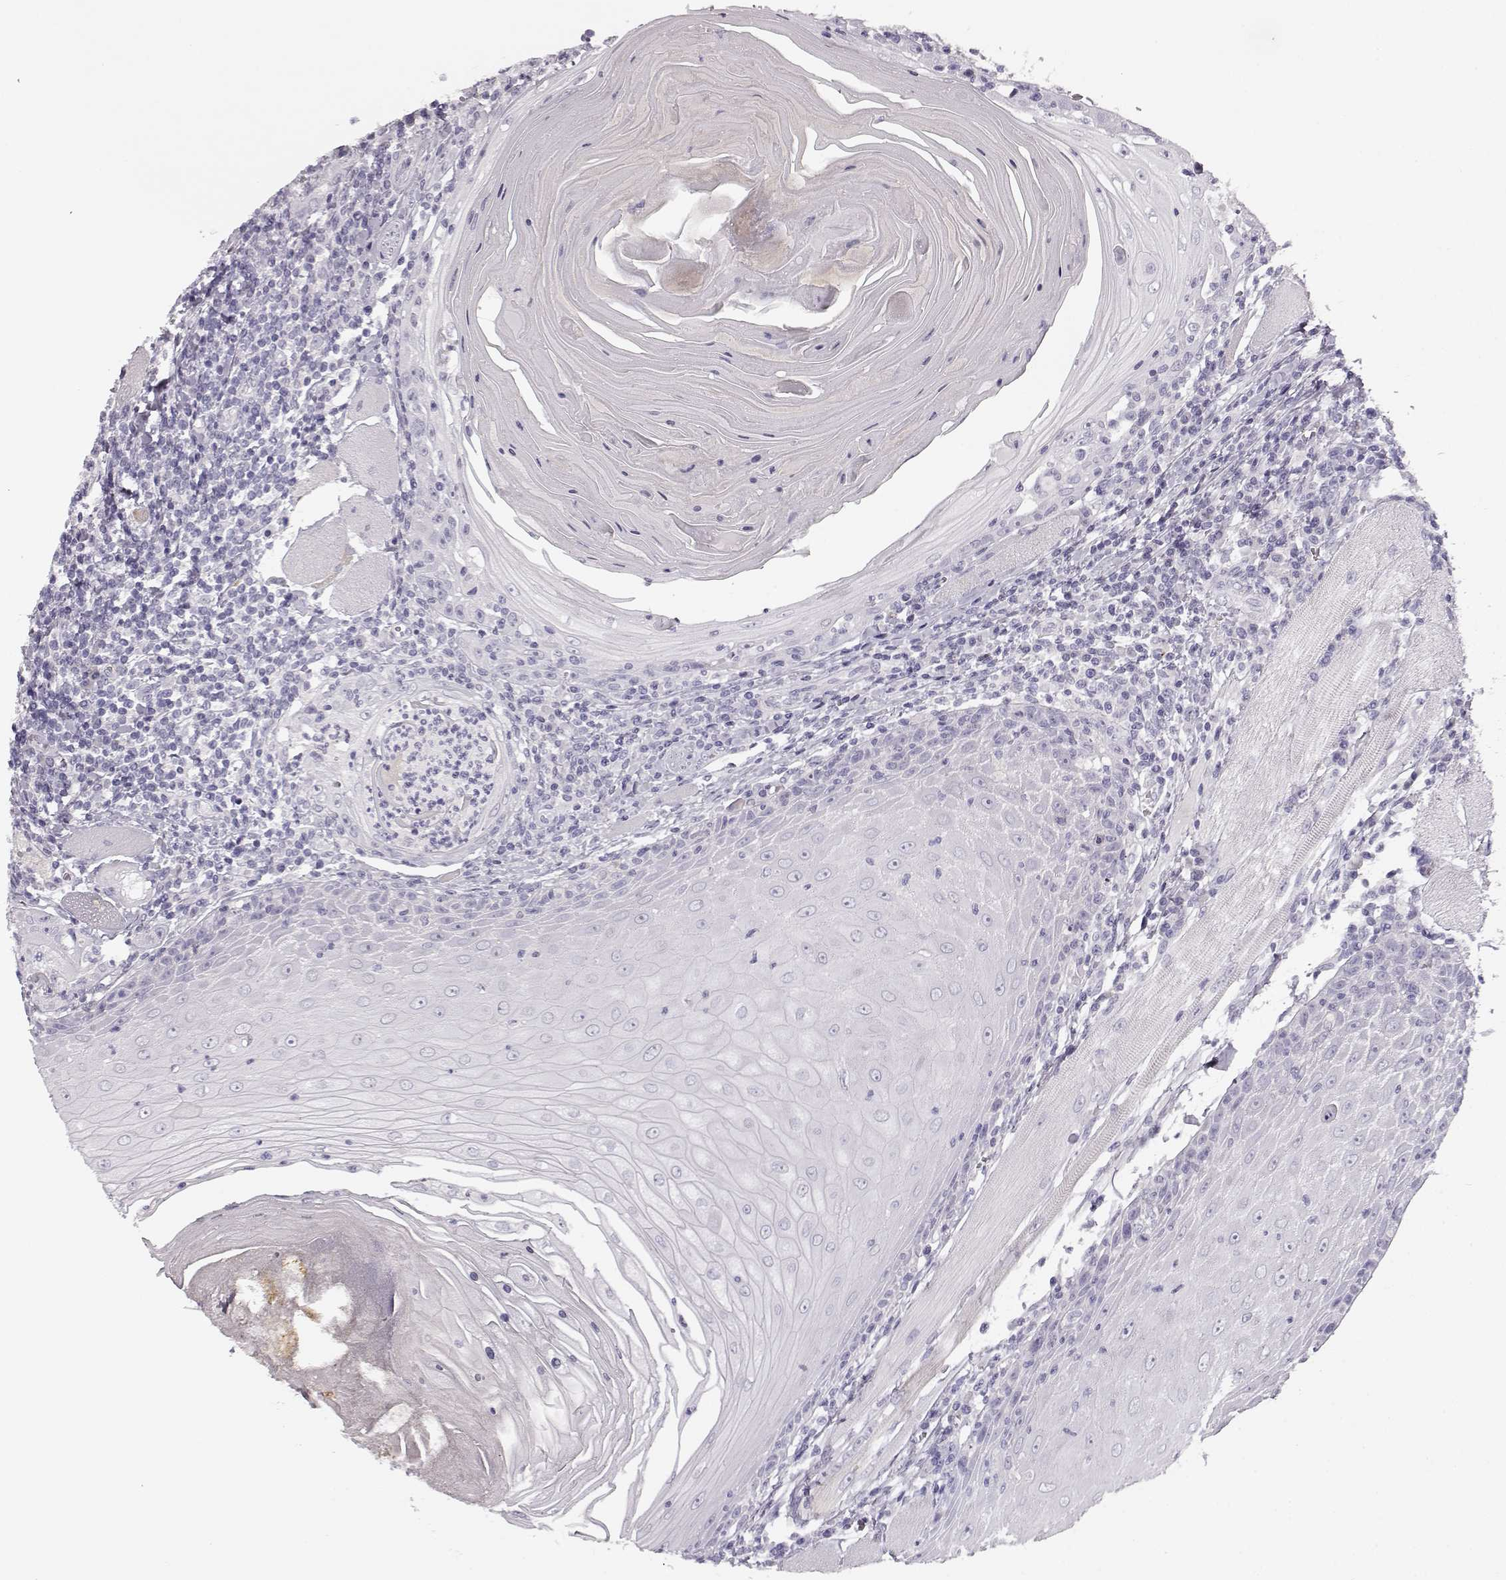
{"staining": {"intensity": "negative", "quantity": "none", "location": "none"}, "tissue": "head and neck cancer", "cell_type": "Tumor cells", "image_type": "cancer", "snomed": [{"axis": "morphology", "description": "Normal tissue, NOS"}, {"axis": "morphology", "description": "Squamous cell carcinoma, NOS"}, {"axis": "topography", "description": "Oral tissue"}, {"axis": "topography", "description": "Head-Neck"}], "caption": "IHC image of neoplastic tissue: head and neck cancer (squamous cell carcinoma) stained with DAB shows no significant protein positivity in tumor cells.", "gene": "KIAA0319", "patient": {"sex": "male", "age": 52}}